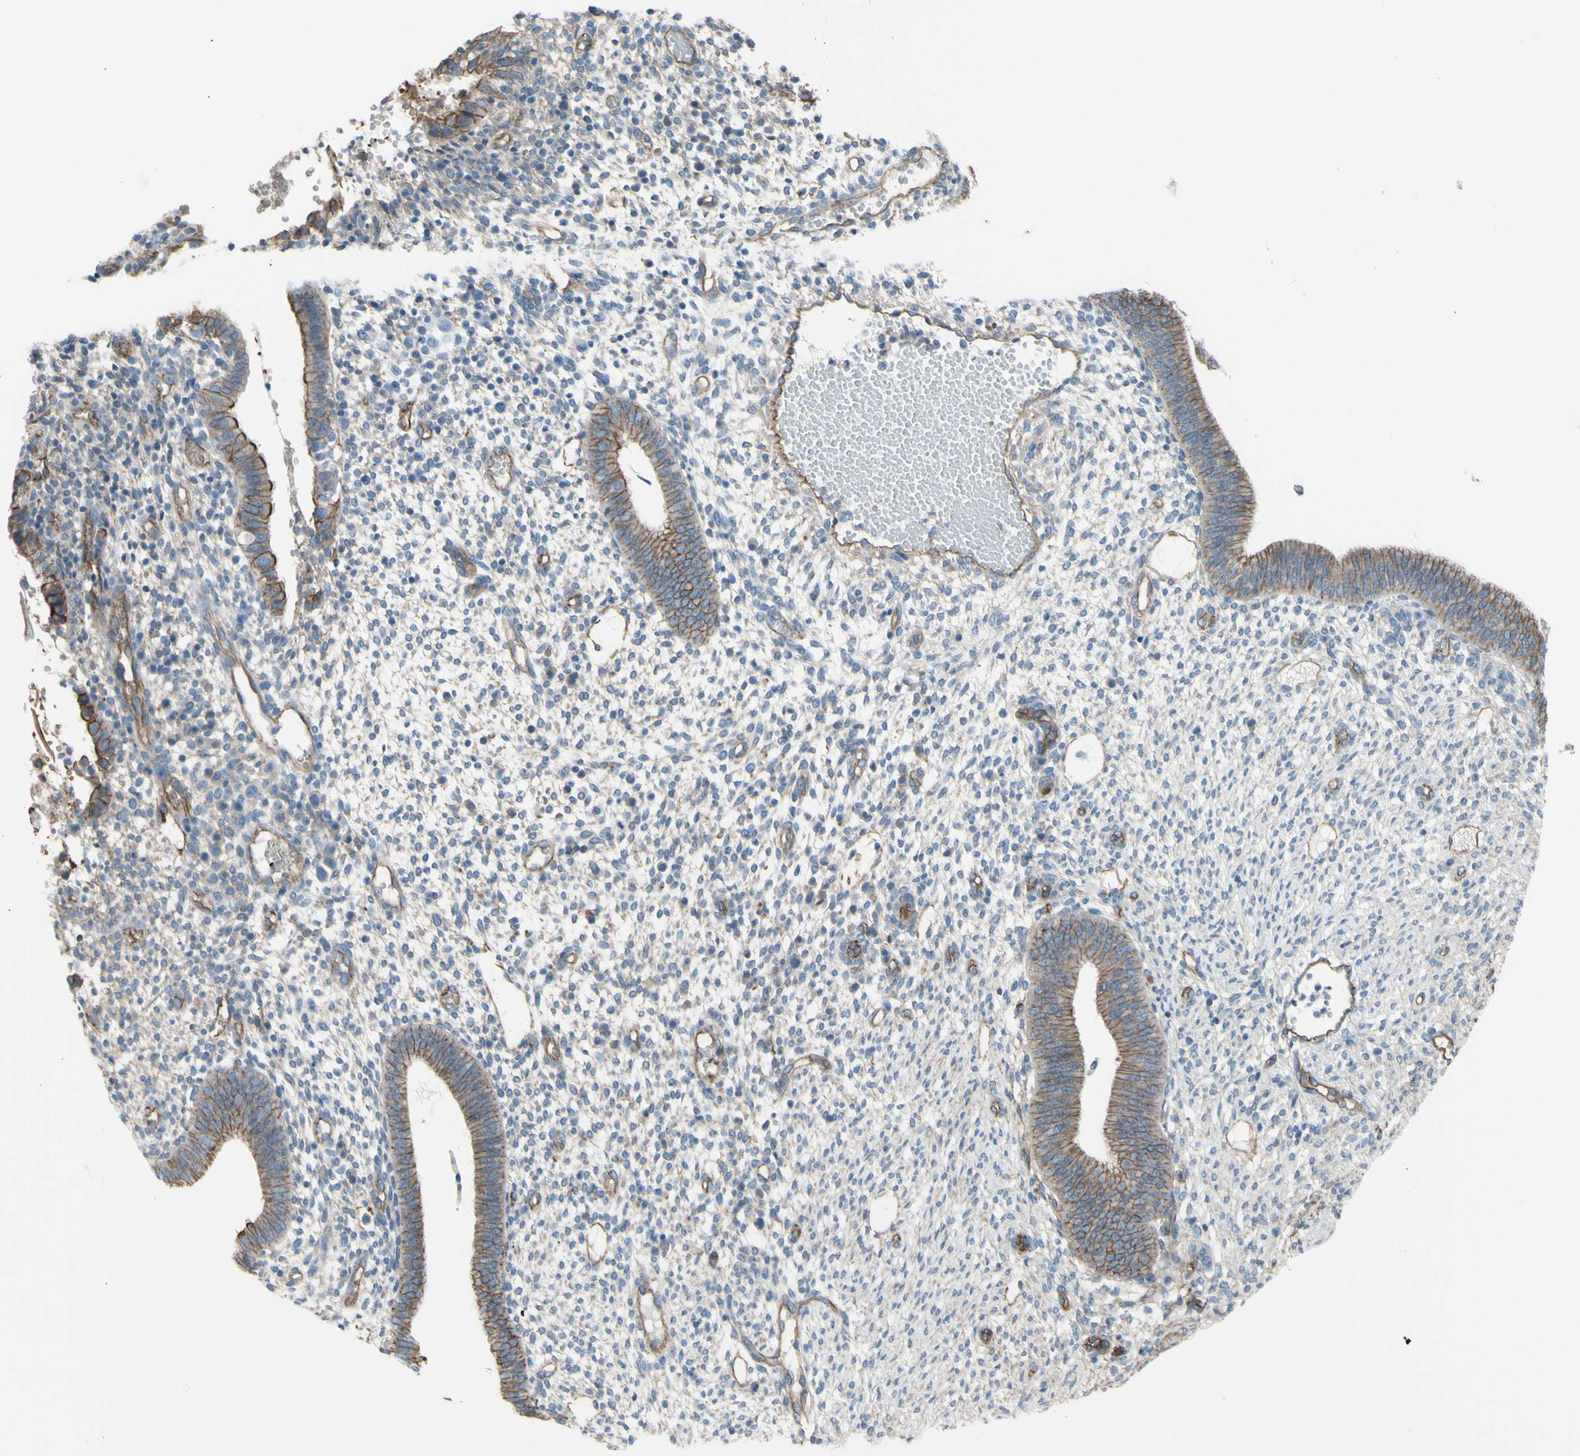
{"staining": {"intensity": "moderate", "quantity": ">75%", "location": "cytoplasmic/membranous"}, "tissue": "endometrium", "cell_type": "Cells in endometrial stroma", "image_type": "normal", "snomed": [{"axis": "morphology", "description": "Normal tissue, NOS"}, {"axis": "topography", "description": "Endometrium"}], "caption": "Protein expression analysis of normal endometrium exhibits moderate cytoplasmic/membranous expression in approximately >75% of cells in endometrial stroma.", "gene": "TPBG", "patient": {"sex": "female", "age": 35}}